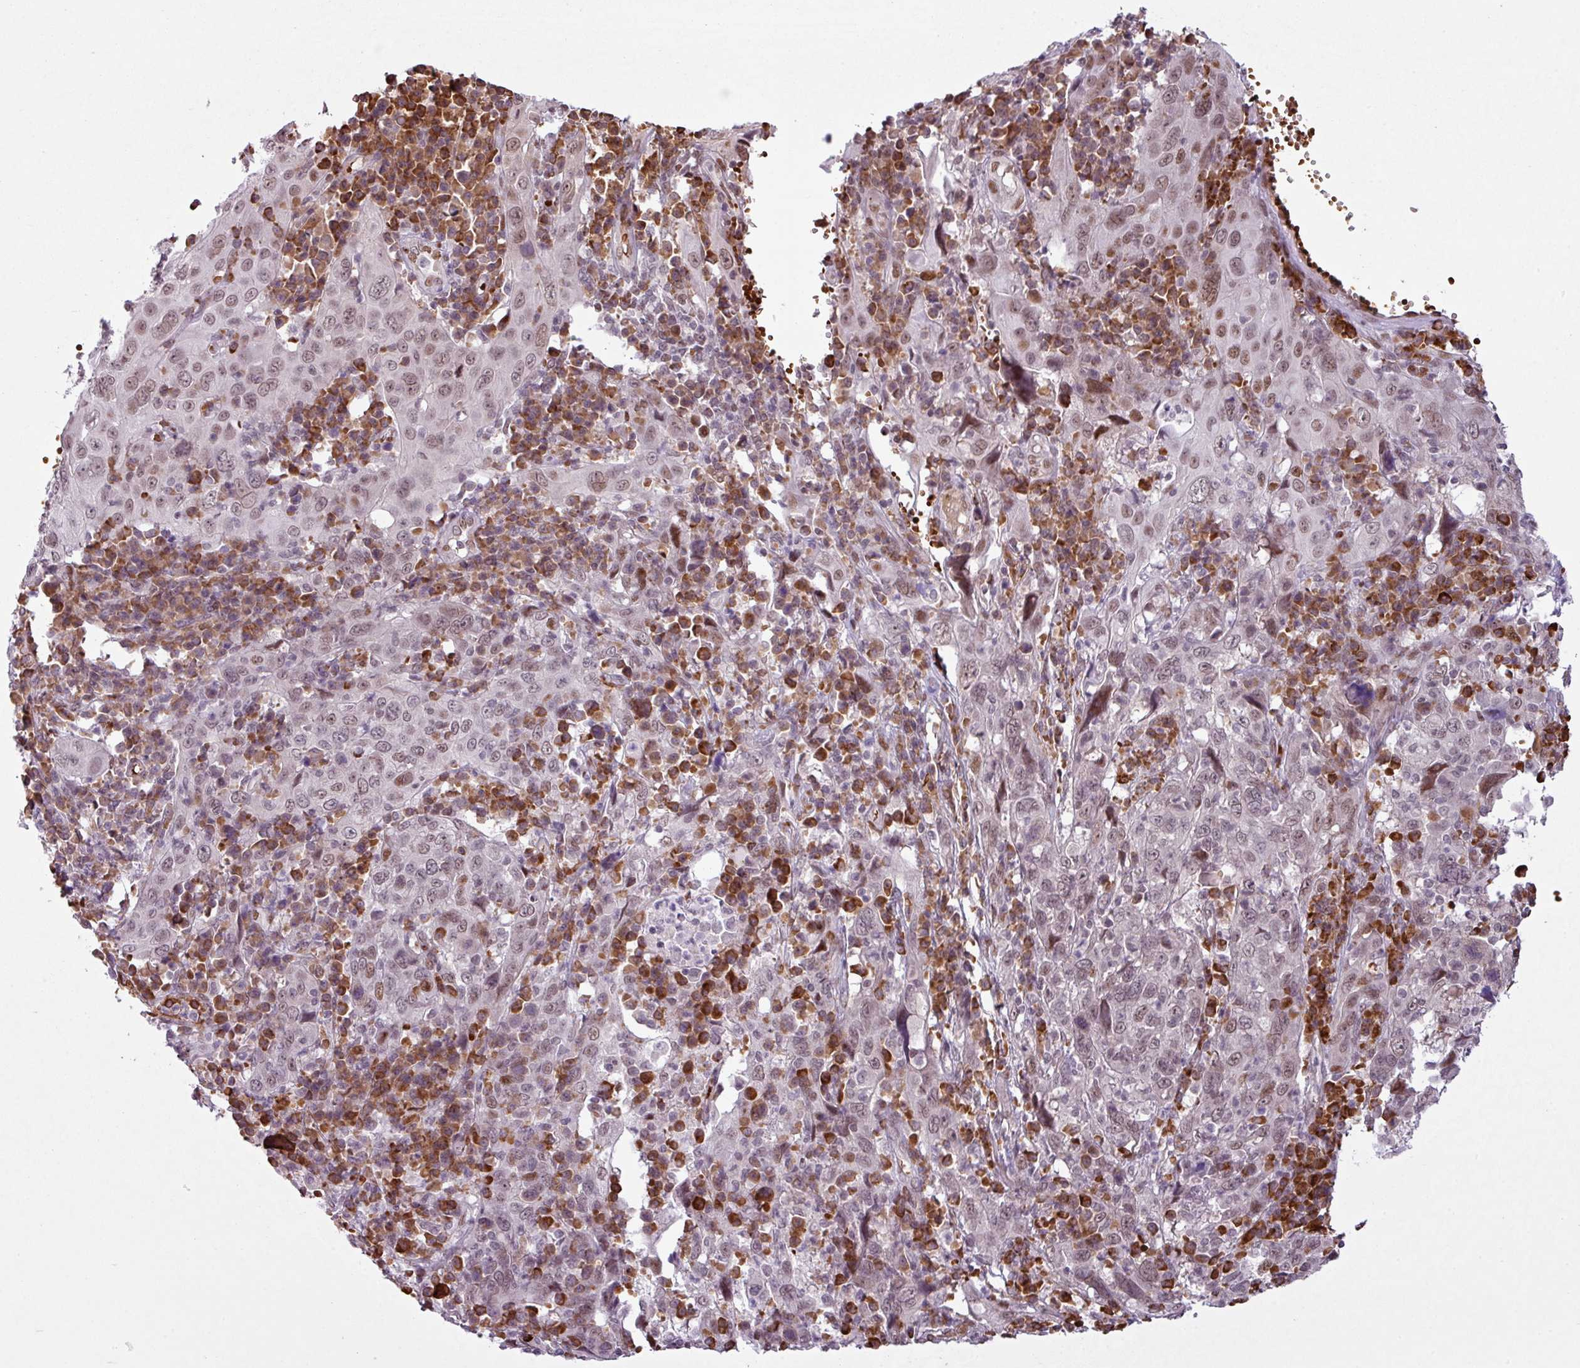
{"staining": {"intensity": "weak", "quantity": "25%-75%", "location": "nuclear"}, "tissue": "cervical cancer", "cell_type": "Tumor cells", "image_type": "cancer", "snomed": [{"axis": "morphology", "description": "Squamous cell carcinoma, NOS"}, {"axis": "topography", "description": "Cervix"}], "caption": "Tumor cells display low levels of weak nuclear expression in approximately 25%-75% of cells in human cervical squamous cell carcinoma.", "gene": "PRDM5", "patient": {"sex": "female", "age": 46}}